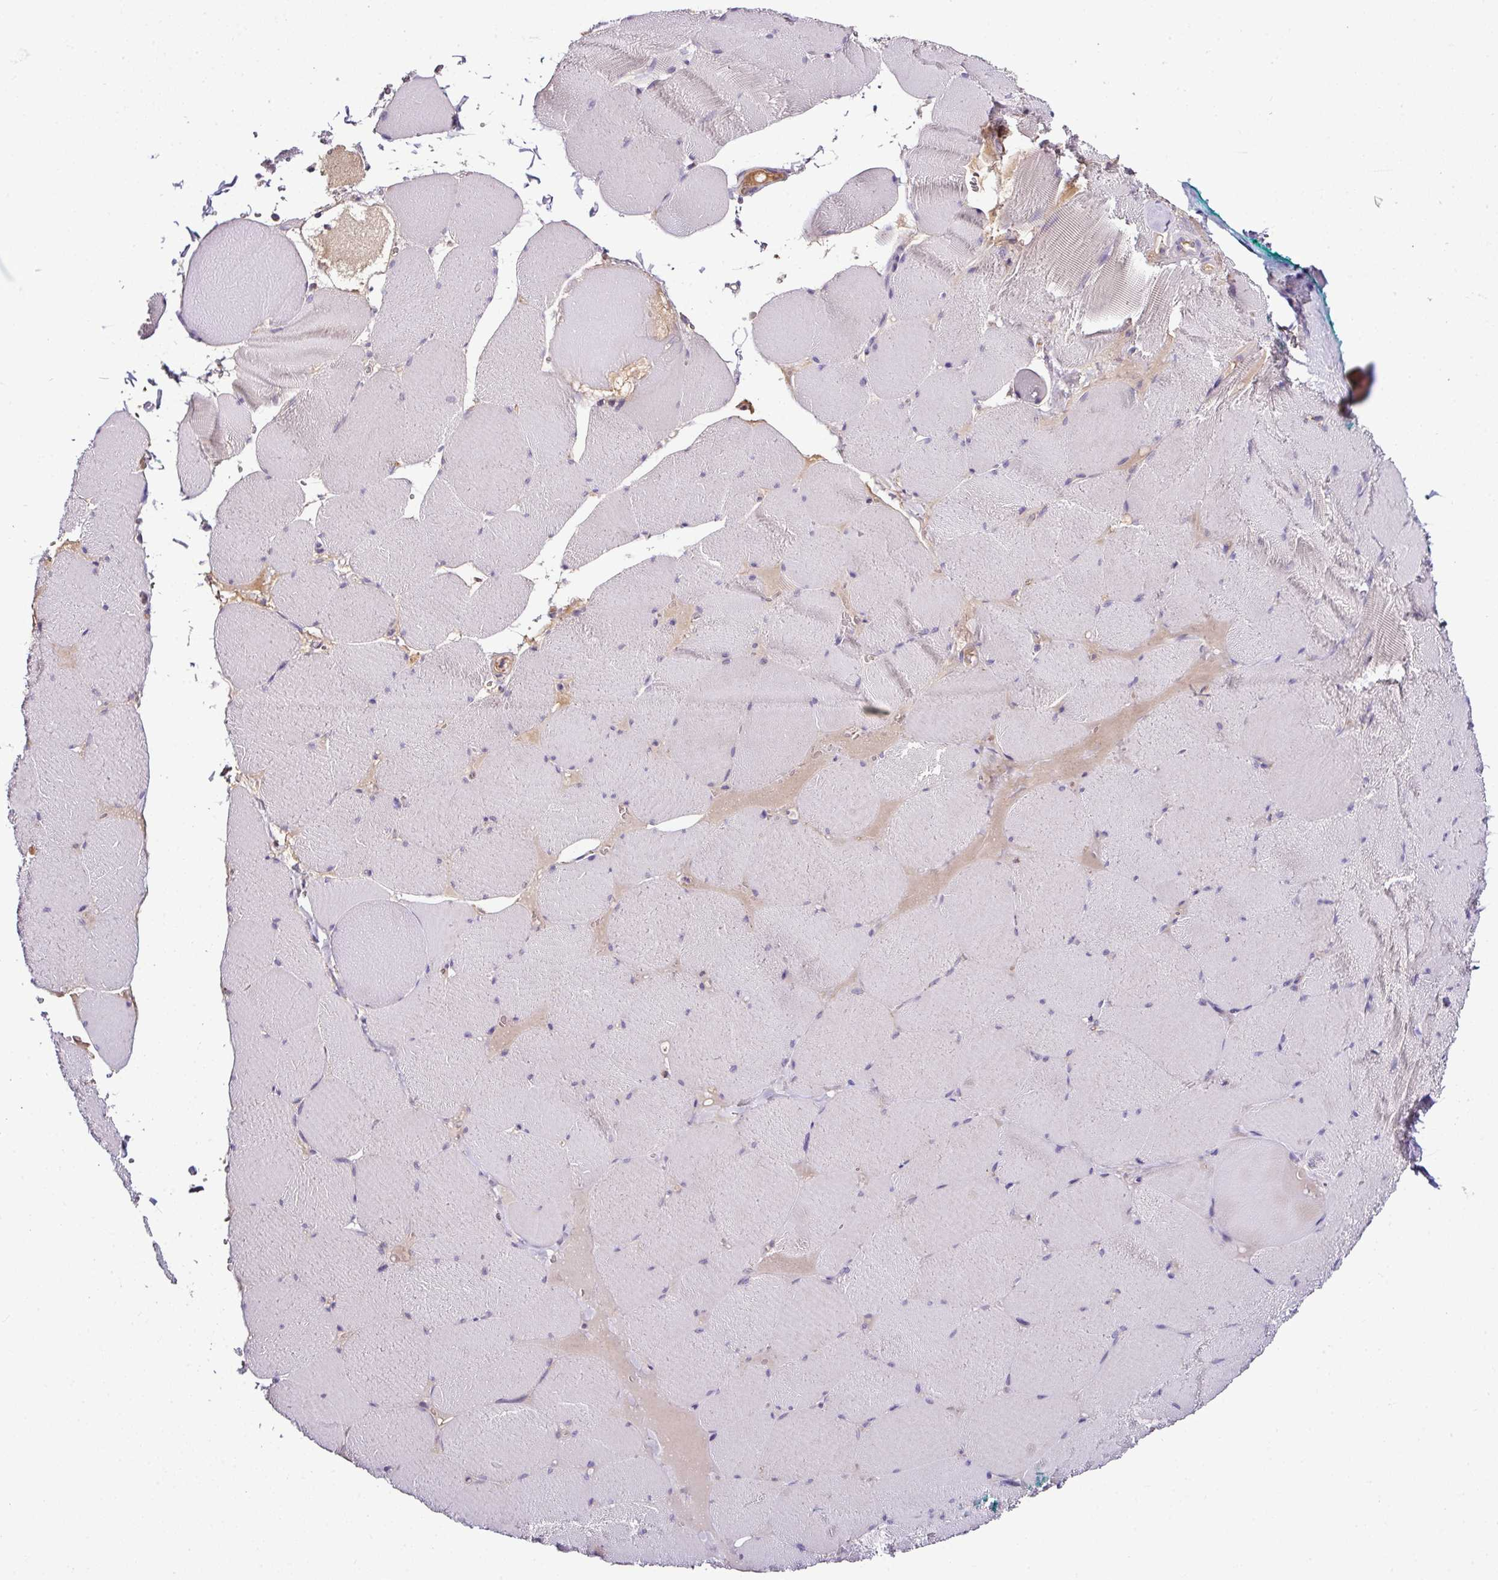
{"staining": {"intensity": "negative", "quantity": "none", "location": "none"}, "tissue": "skeletal muscle", "cell_type": "Myocytes", "image_type": "normal", "snomed": [{"axis": "morphology", "description": "Normal tissue, NOS"}, {"axis": "topography", "description": "Skeletal muscle"}, {"axis": "topography", "description": "Head-Neck"}], "caption": "Protein analysis of benign skeletal muscle demonstrates no significant staining in myocytes.", "gene": "CPD", "patient": {"sex": "male", "age": 66}}